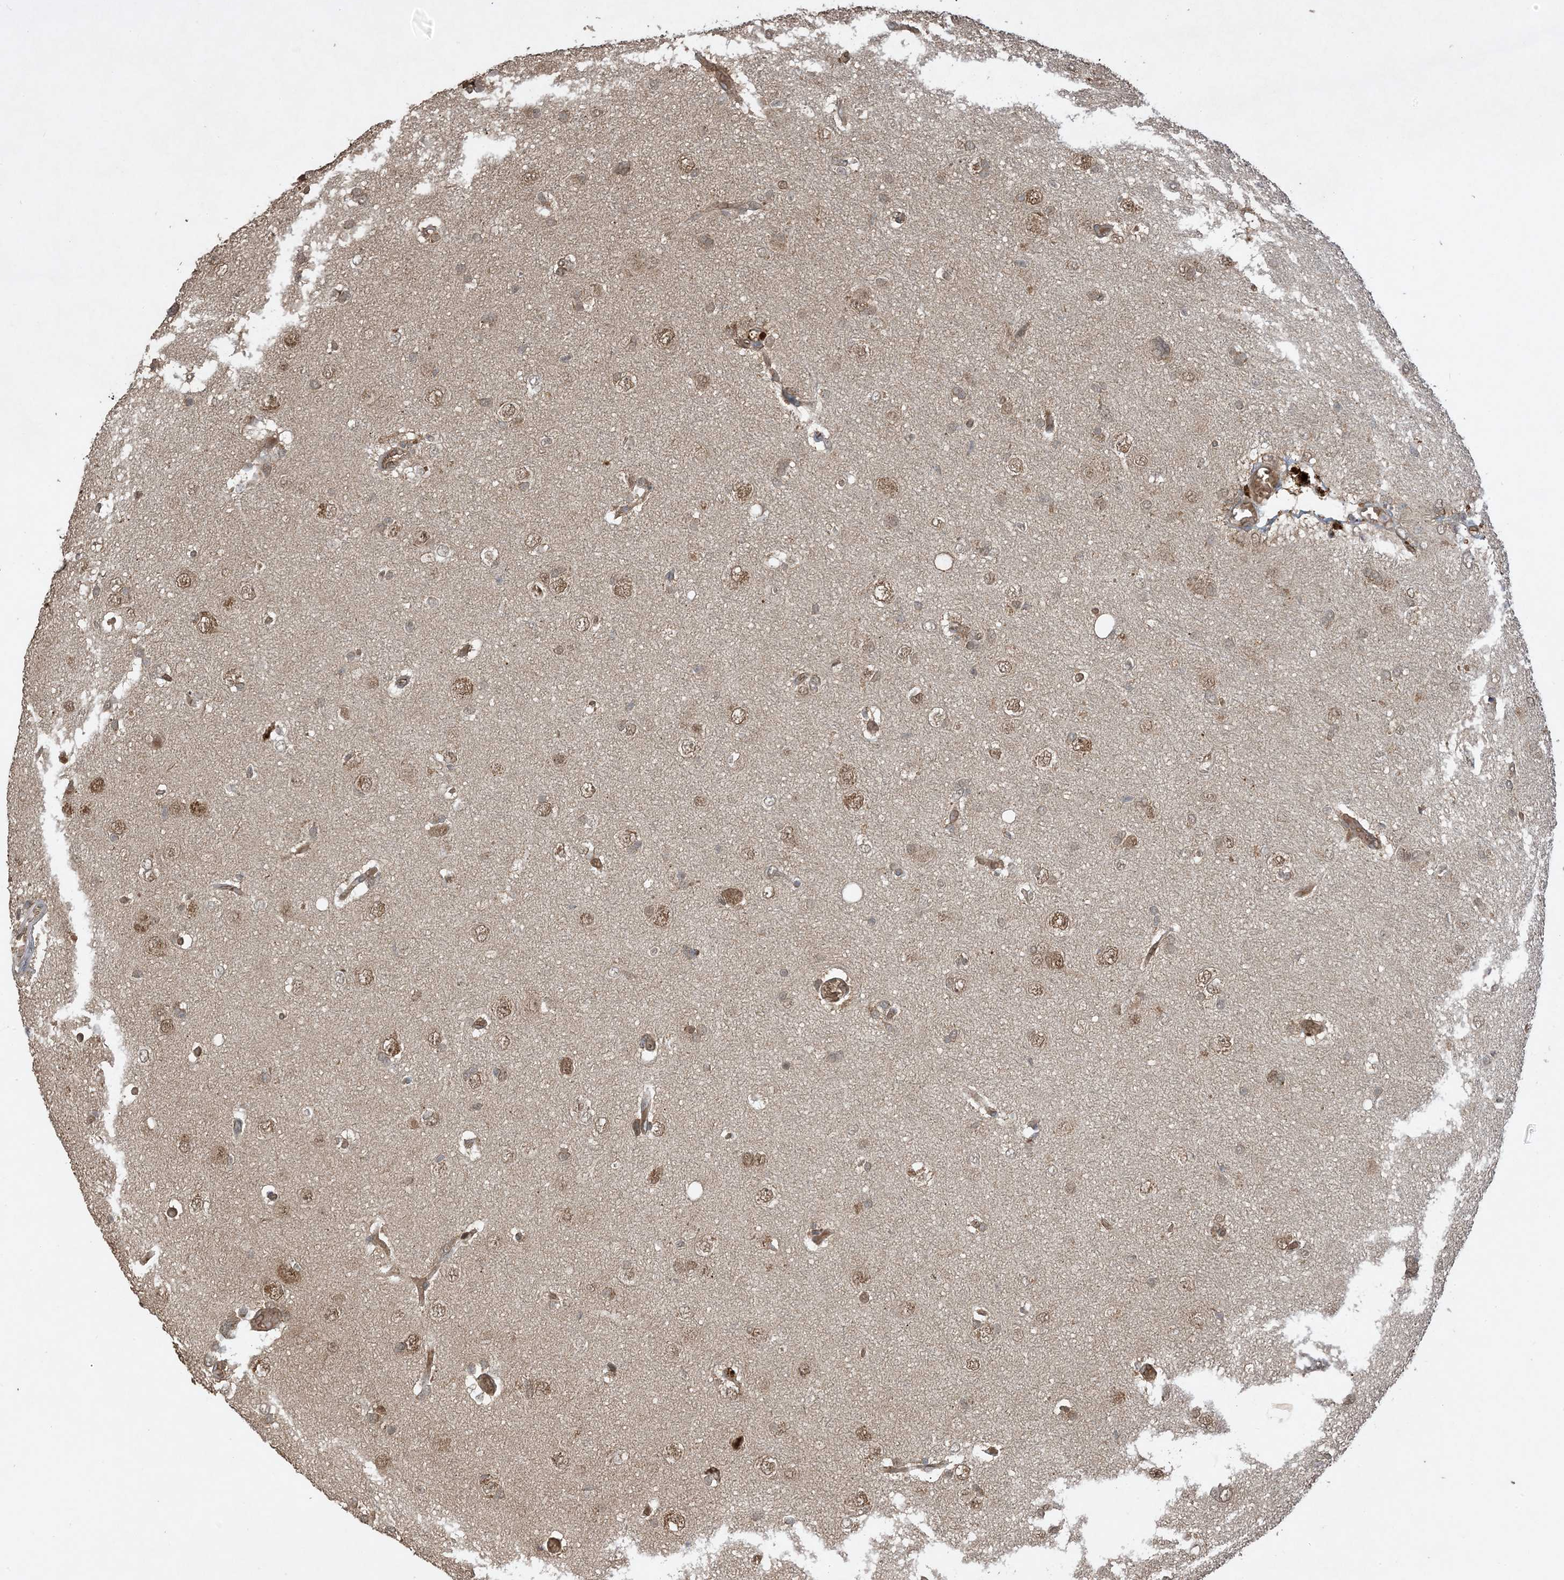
{"staining": {"intensity": "moderate", "quantity": ">75%", "location": "nuclear"}, "tissue": "glioma", "cell_type": "Tumor cells", "image_type": "cancer", "snomed": [{"axis": "morphology", "description": "Glioma, malignant, High grade"}, {"axis": "topography", "description": "Brain"}], "caption": "DAB (3,3'-diaminobenzidine) immunohistochemical staining of human glioma reveals moderate nuclear protein expression in about >75% of tumor cells.", "gene": "PUSL1", "patient": {"sex": "female", "age": 59}}